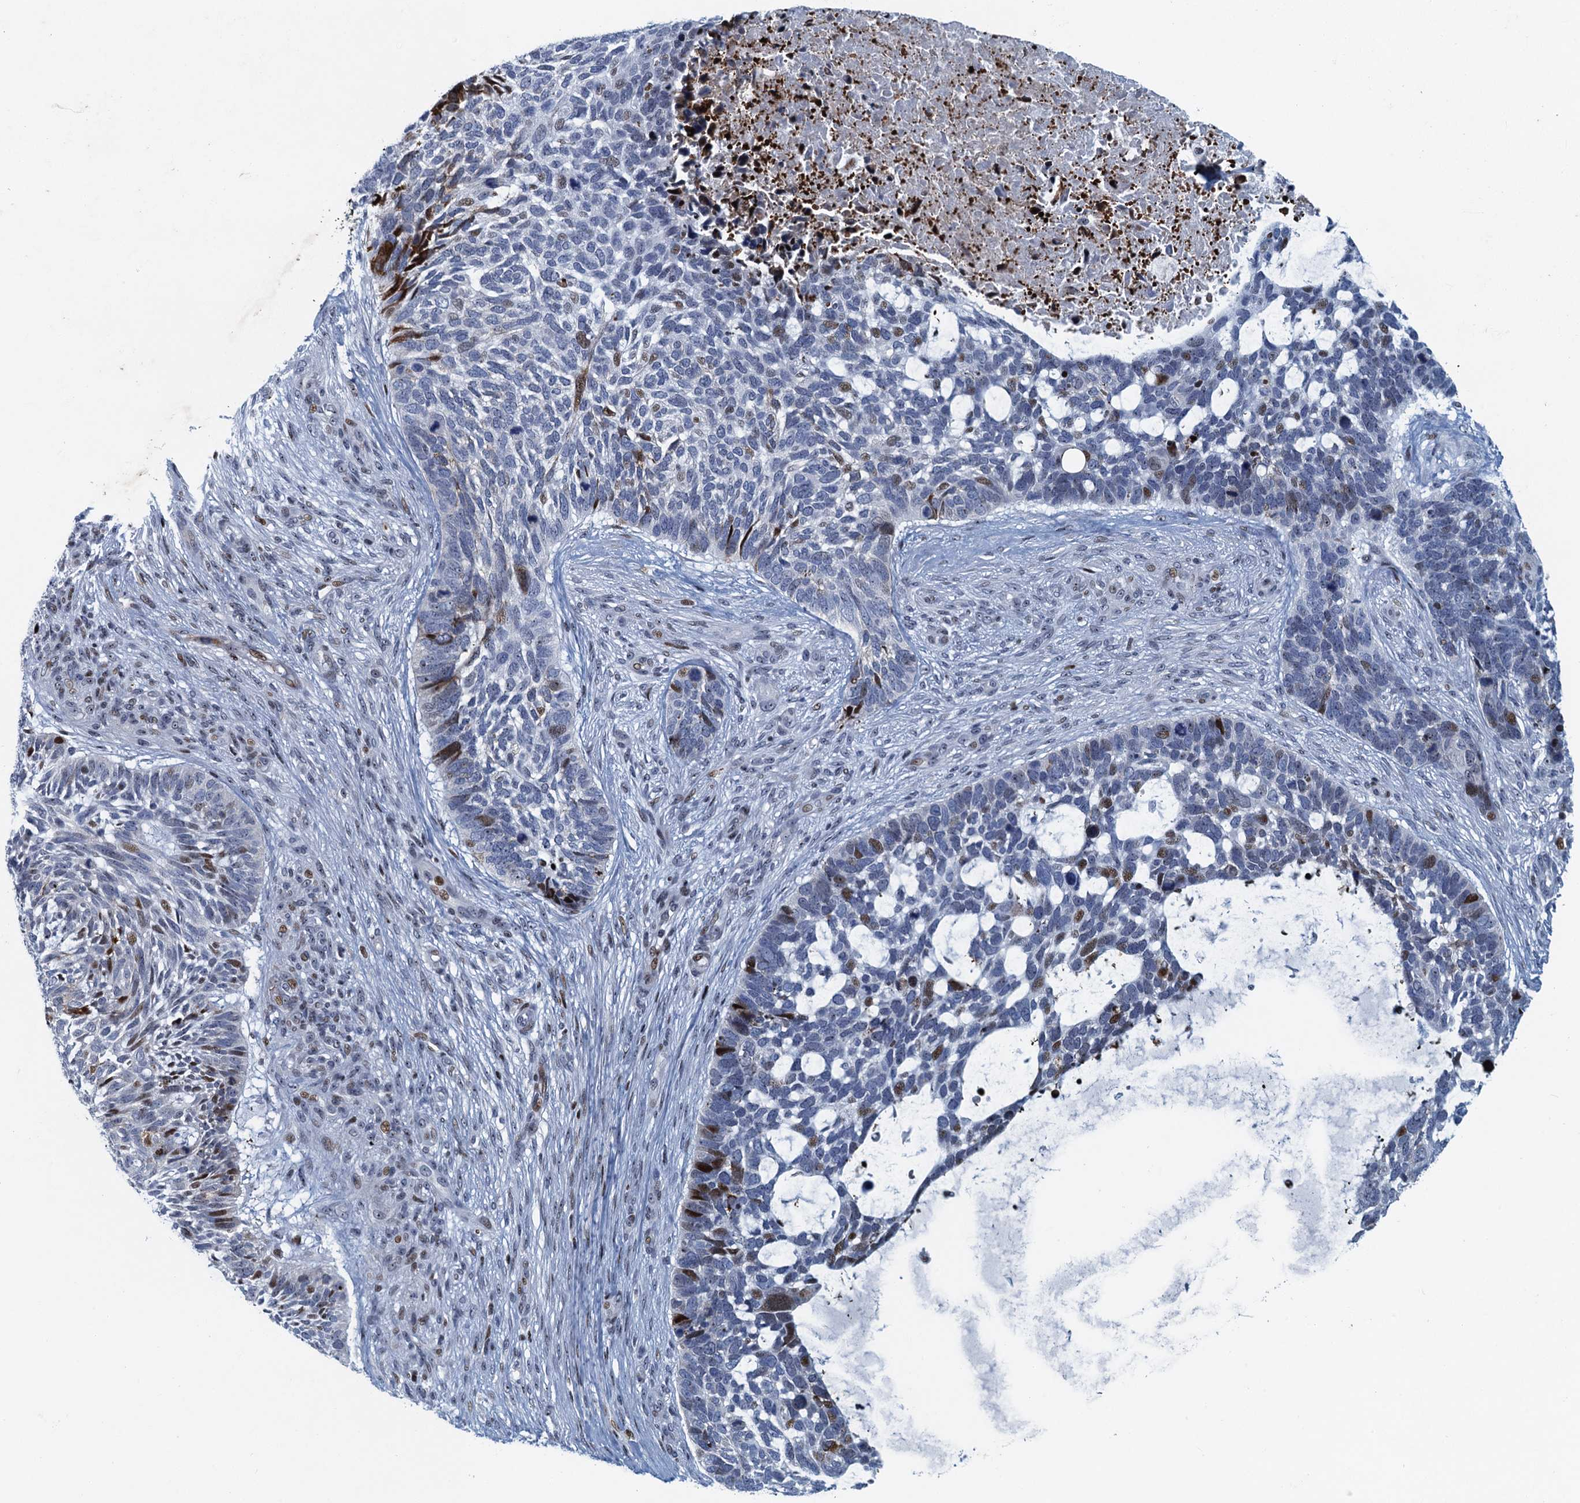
{"staining": {"intensity": "moderate", "quantity": "<25%", "location": "nuclear"}, "tissue": "skin cancer", "cell_type": "Tumor cells", "image_type": "cancer", "snomed": [{"axis": "morphology", "description": "Basal cell carcinoma"}, {"axis": "topography", "description": "Skin"}], "caption": "High-power microscopy captured an immunohistochemistry (IHC) micrograph of skin basal cell carcinoma, revealing moderate nuclear staining in about <25% of tumor cells.", "gene": "ANKRD13D", "patient": {"sex": "male", "age": 88}}